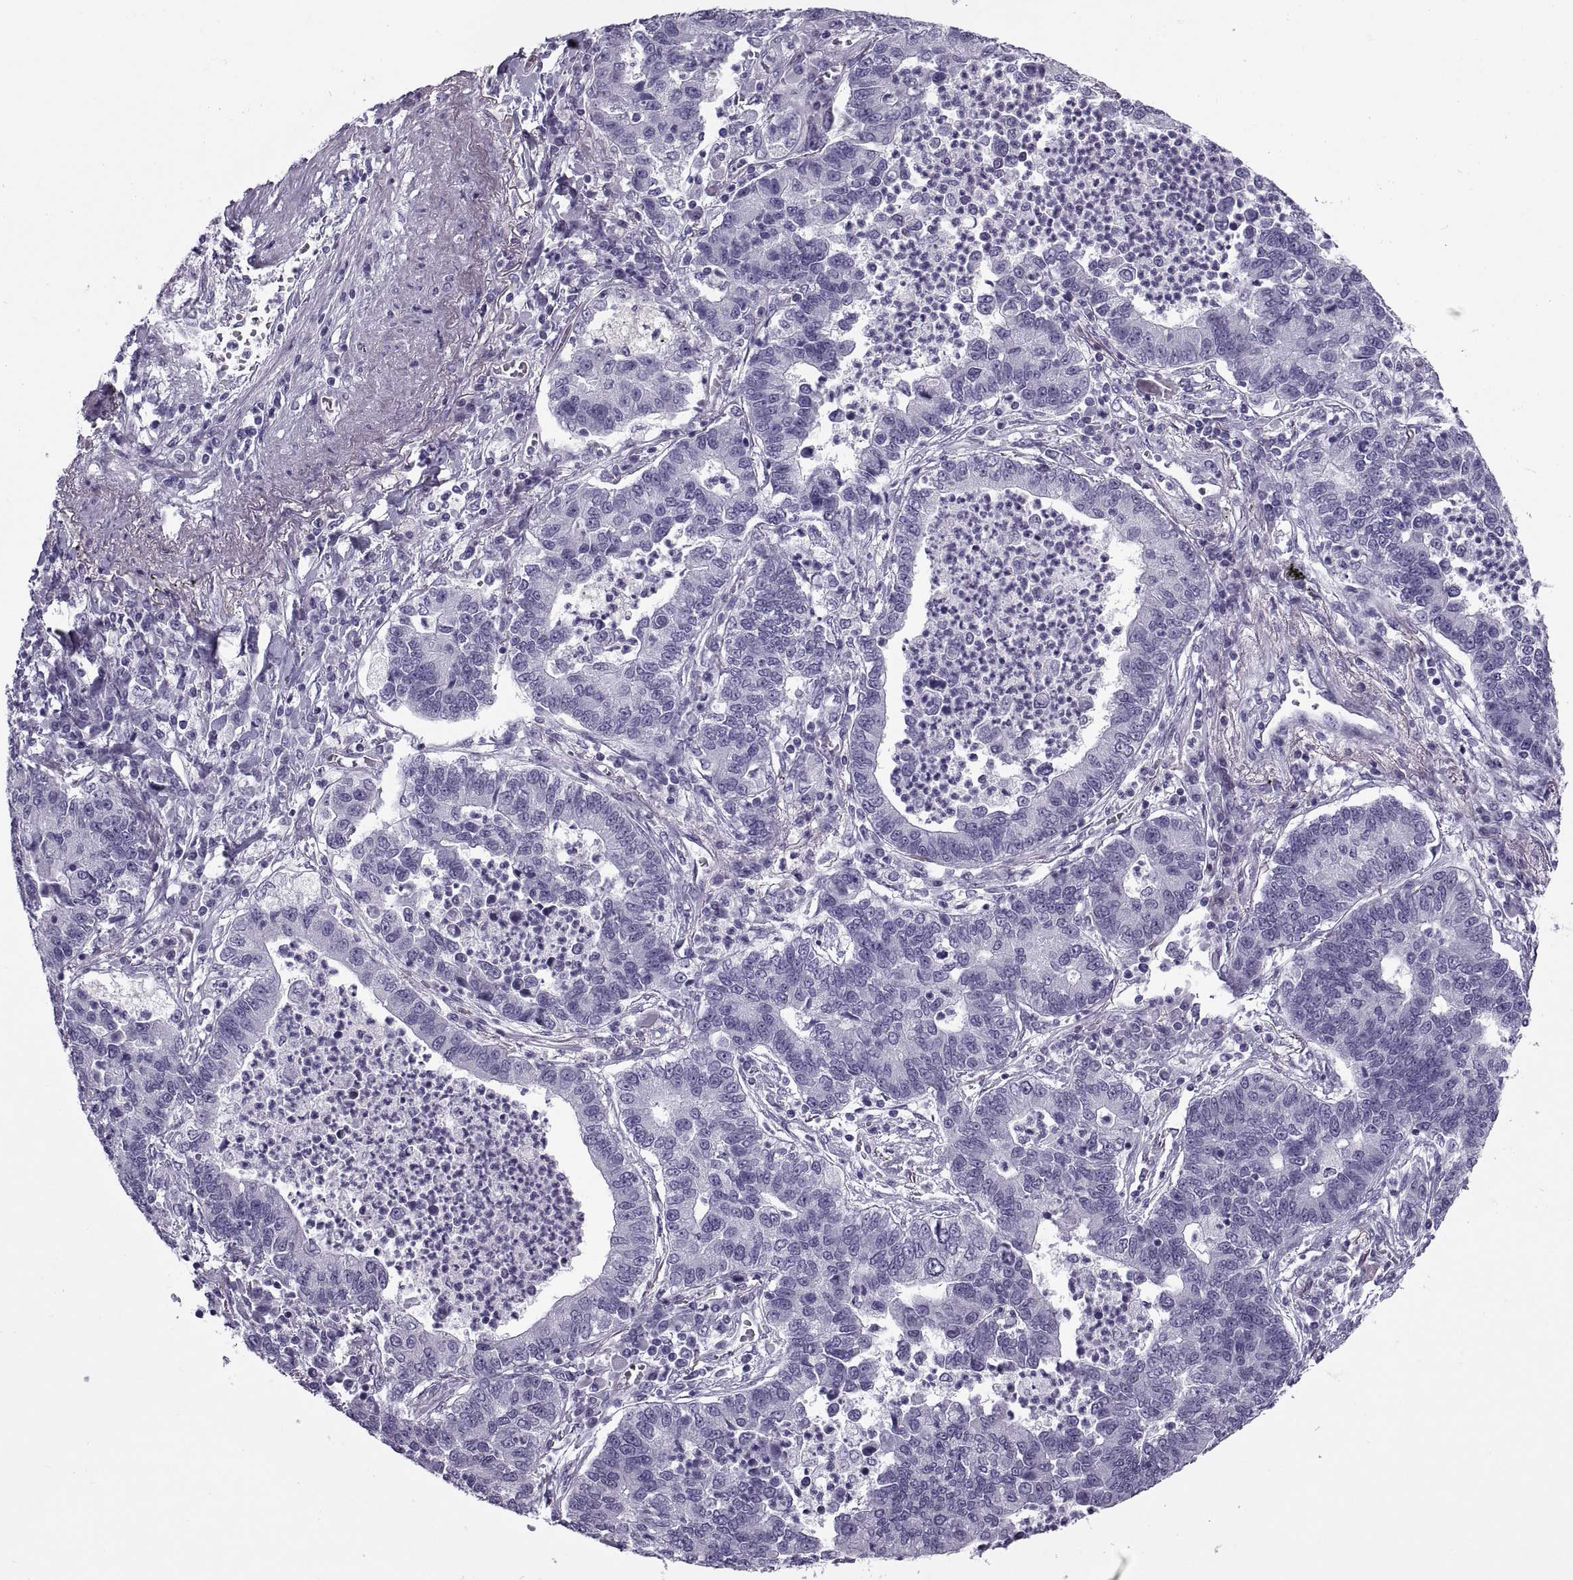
{"staining": {"intensity": "negative", "quantity": "none", "location": "none"}, "tissue": "lung cancer", "cell_type": "Tumor cells", "image_type": "cancer", "snomed": [{"axis": "morphology", "description": "Adenocarcinoma, NOS"}, {"axis": "topography", "description": "Lung"}], "caption": "Tumor cells show no significant protein staining in lung adenocarcinoma.", "gene": "RLBP1", "patient": {"sex": "female", "age": 57}}